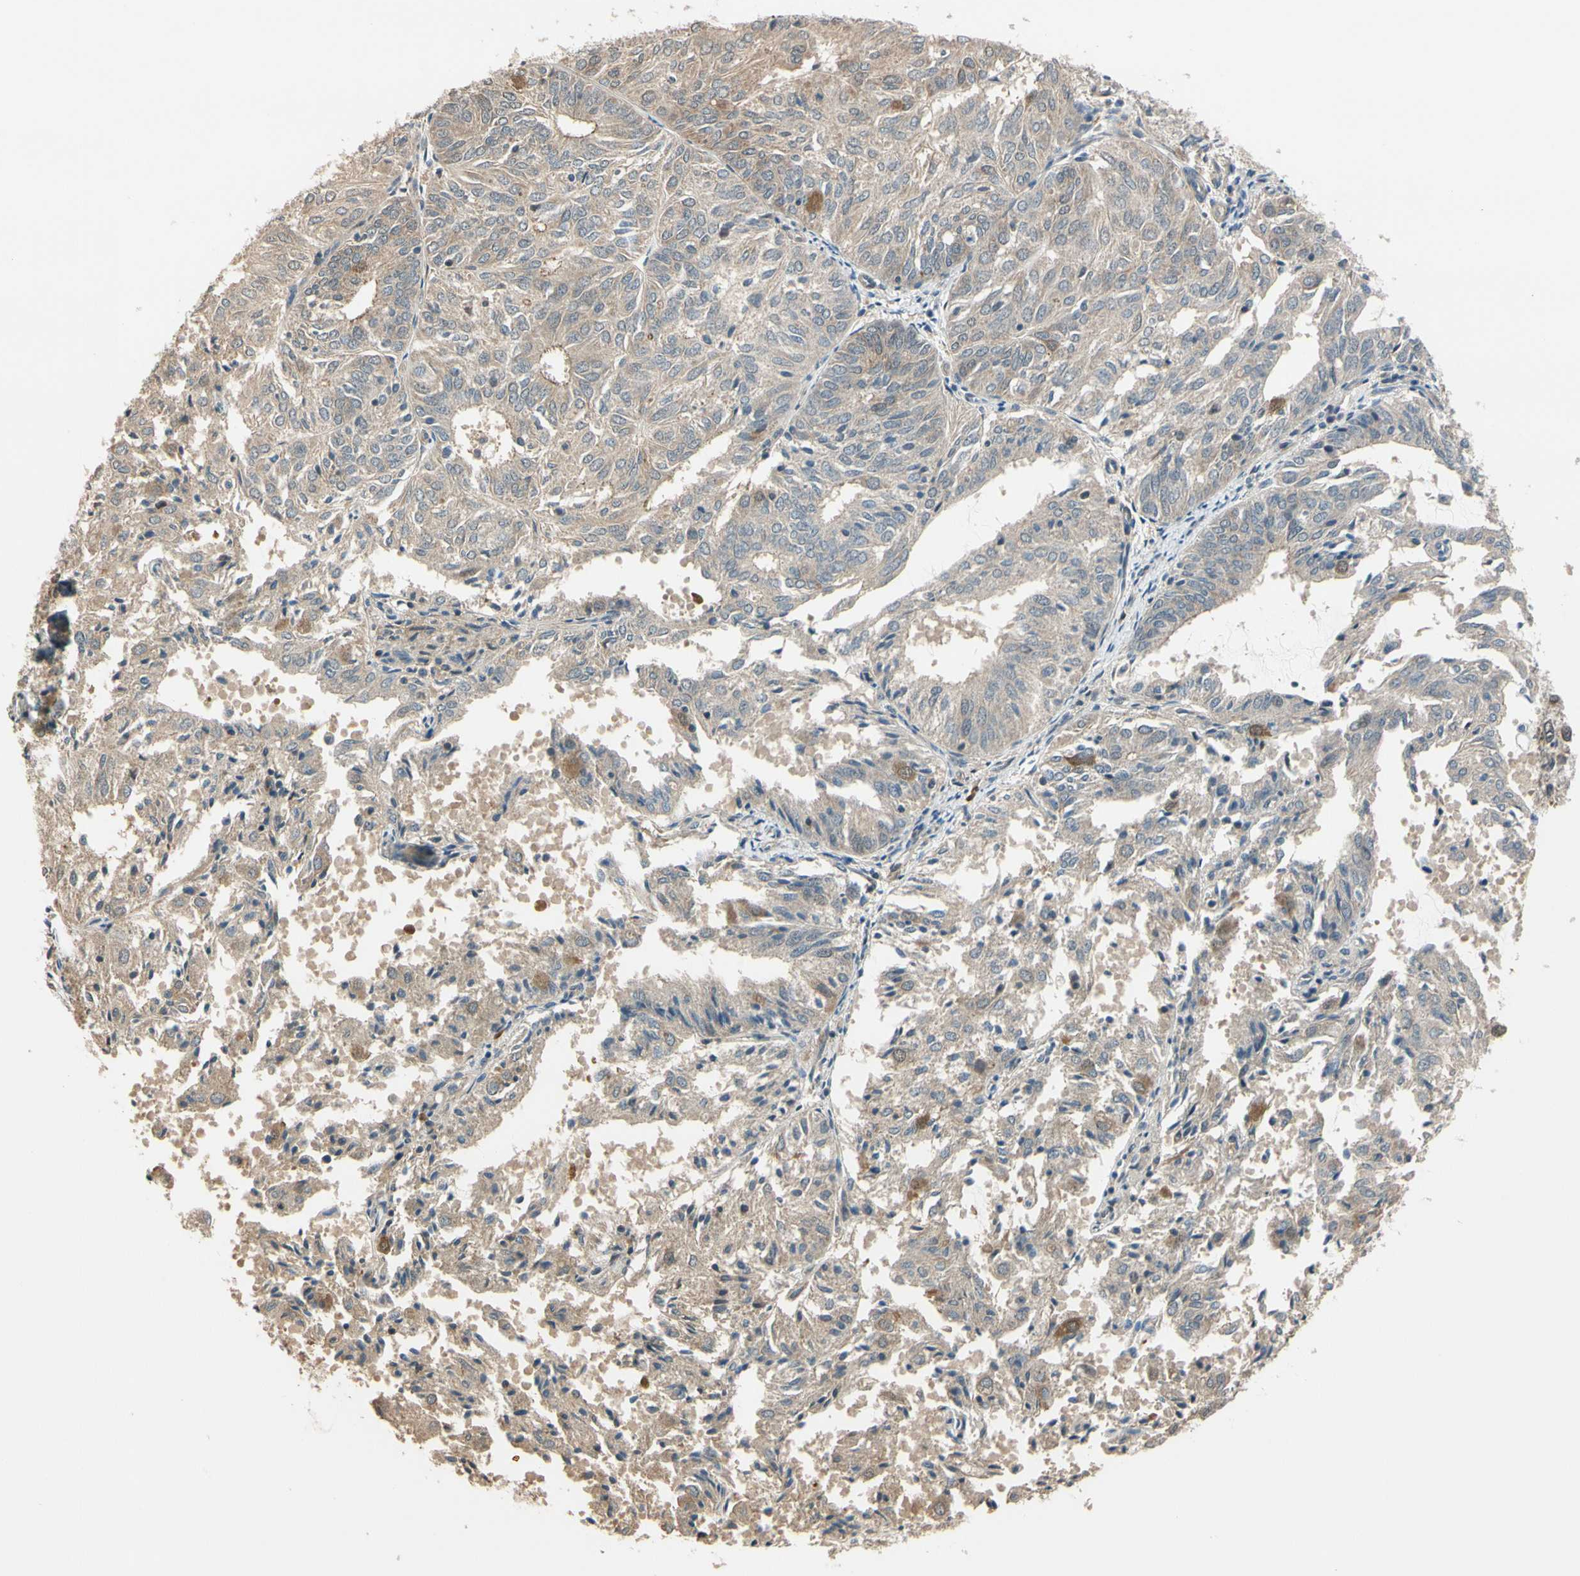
{"staining": {"intensity": "weak", "quantity": ">75%", "location": "cytoplasmic/membranous,nuclear"}, "tissue": "endometrial cancer", "cell_type": "Tumor cells", "image_type": "cancer", "snomed": [{"axis": "morphology", "description": "Adenocarcinoma, NOS"}, {"axis": "topography", "description": "Uterus"}], "caption": "This micrograph shows IHC staining of adenocarcinoma (endometrial), with low weak cytoplasmic/membranous and nuclear positivity in approximately >75% of tumor cells.", "gene": "RASGRF1", "patient": {"sex": "female", "age": 60}}